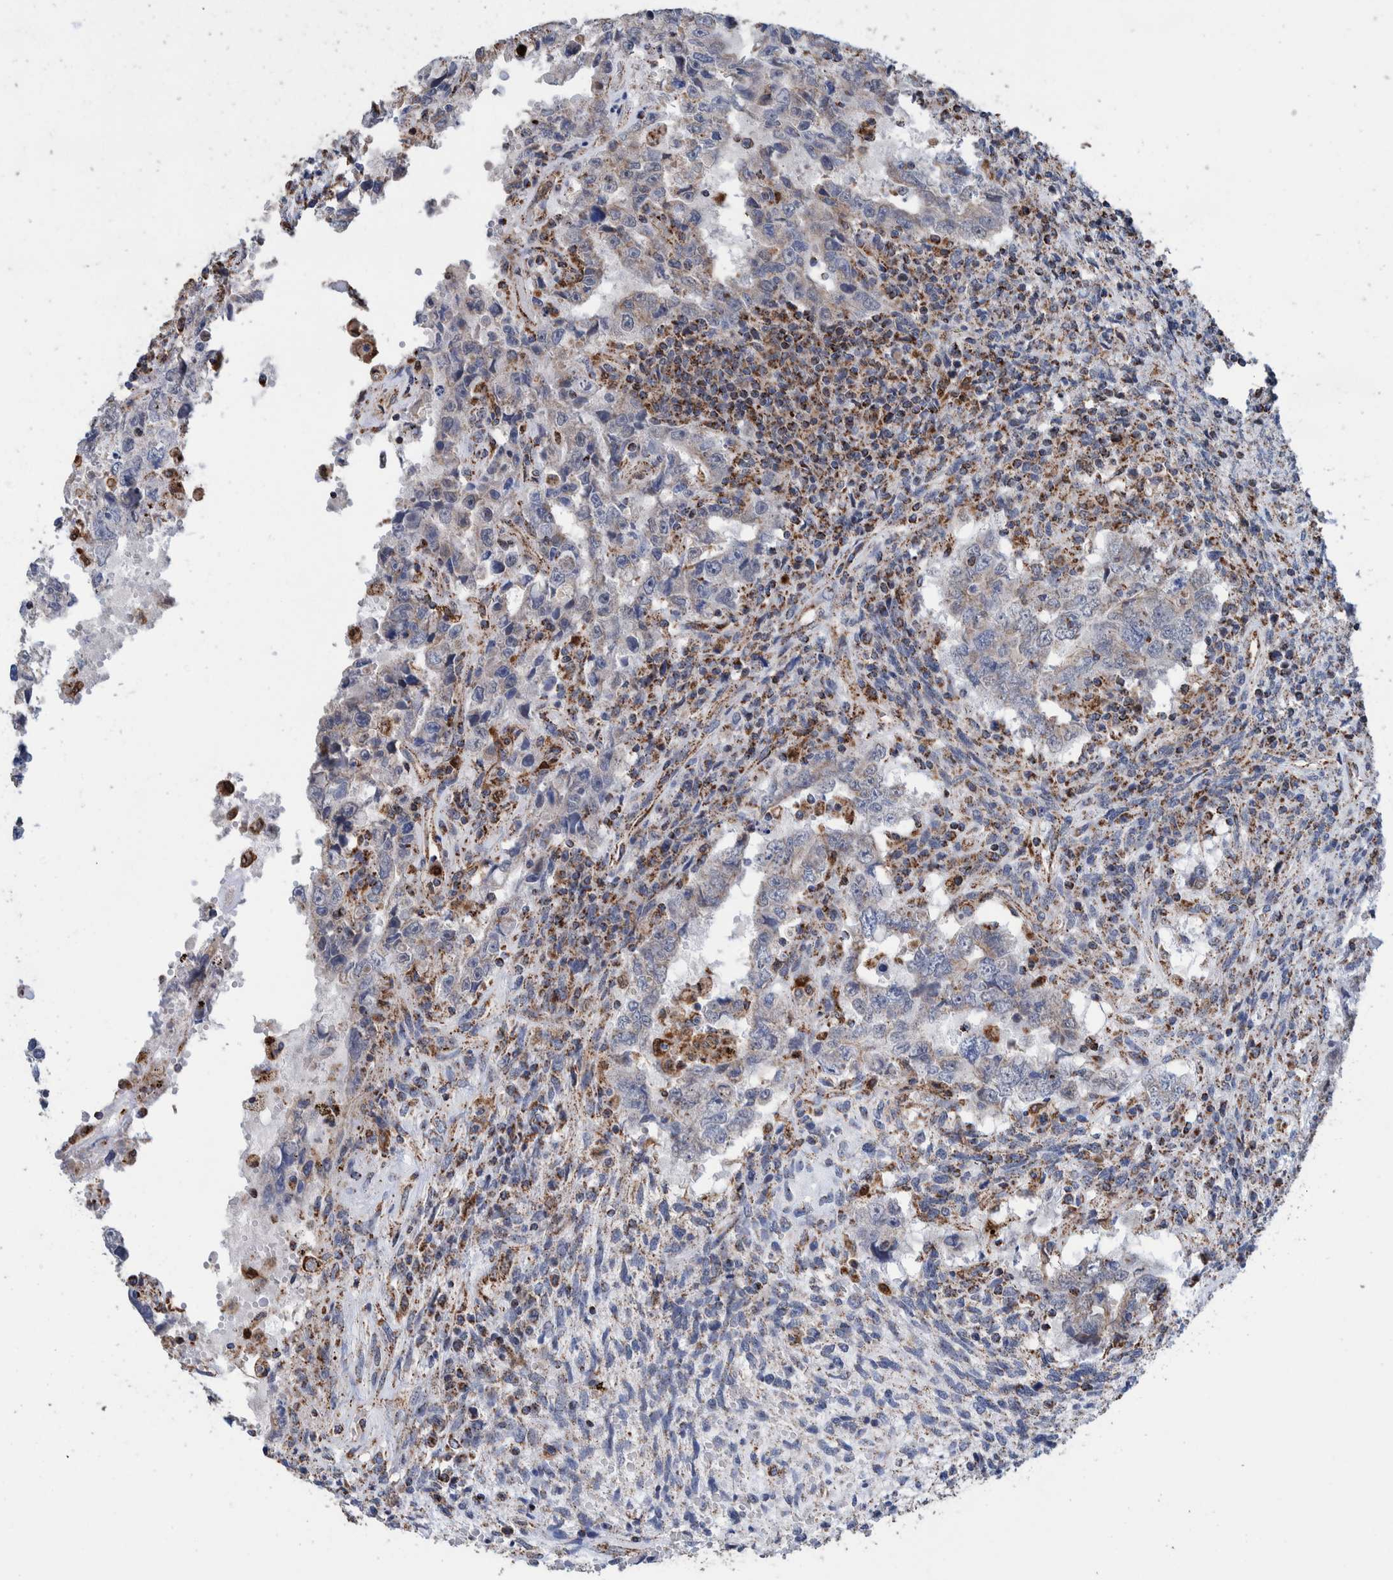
{"staining": {"intensity": "negative", "quantity": "none", "location": "none"}, "tissue": "testis cancer", "cell_type": "Tumor cells", "image_type": "cancer", "snomed": [{"axis": "morphology", "description": "Carcinoma, Embryonal, NOS"}, {"axis": "topography", "description": "Testis"}], "caption": "This is an IHC histopathology image of testis embryonal carcinoma. There is no expression in tumor cells.", "gene": "DECR1", "patient": {"sex": "male", "age": 26}}